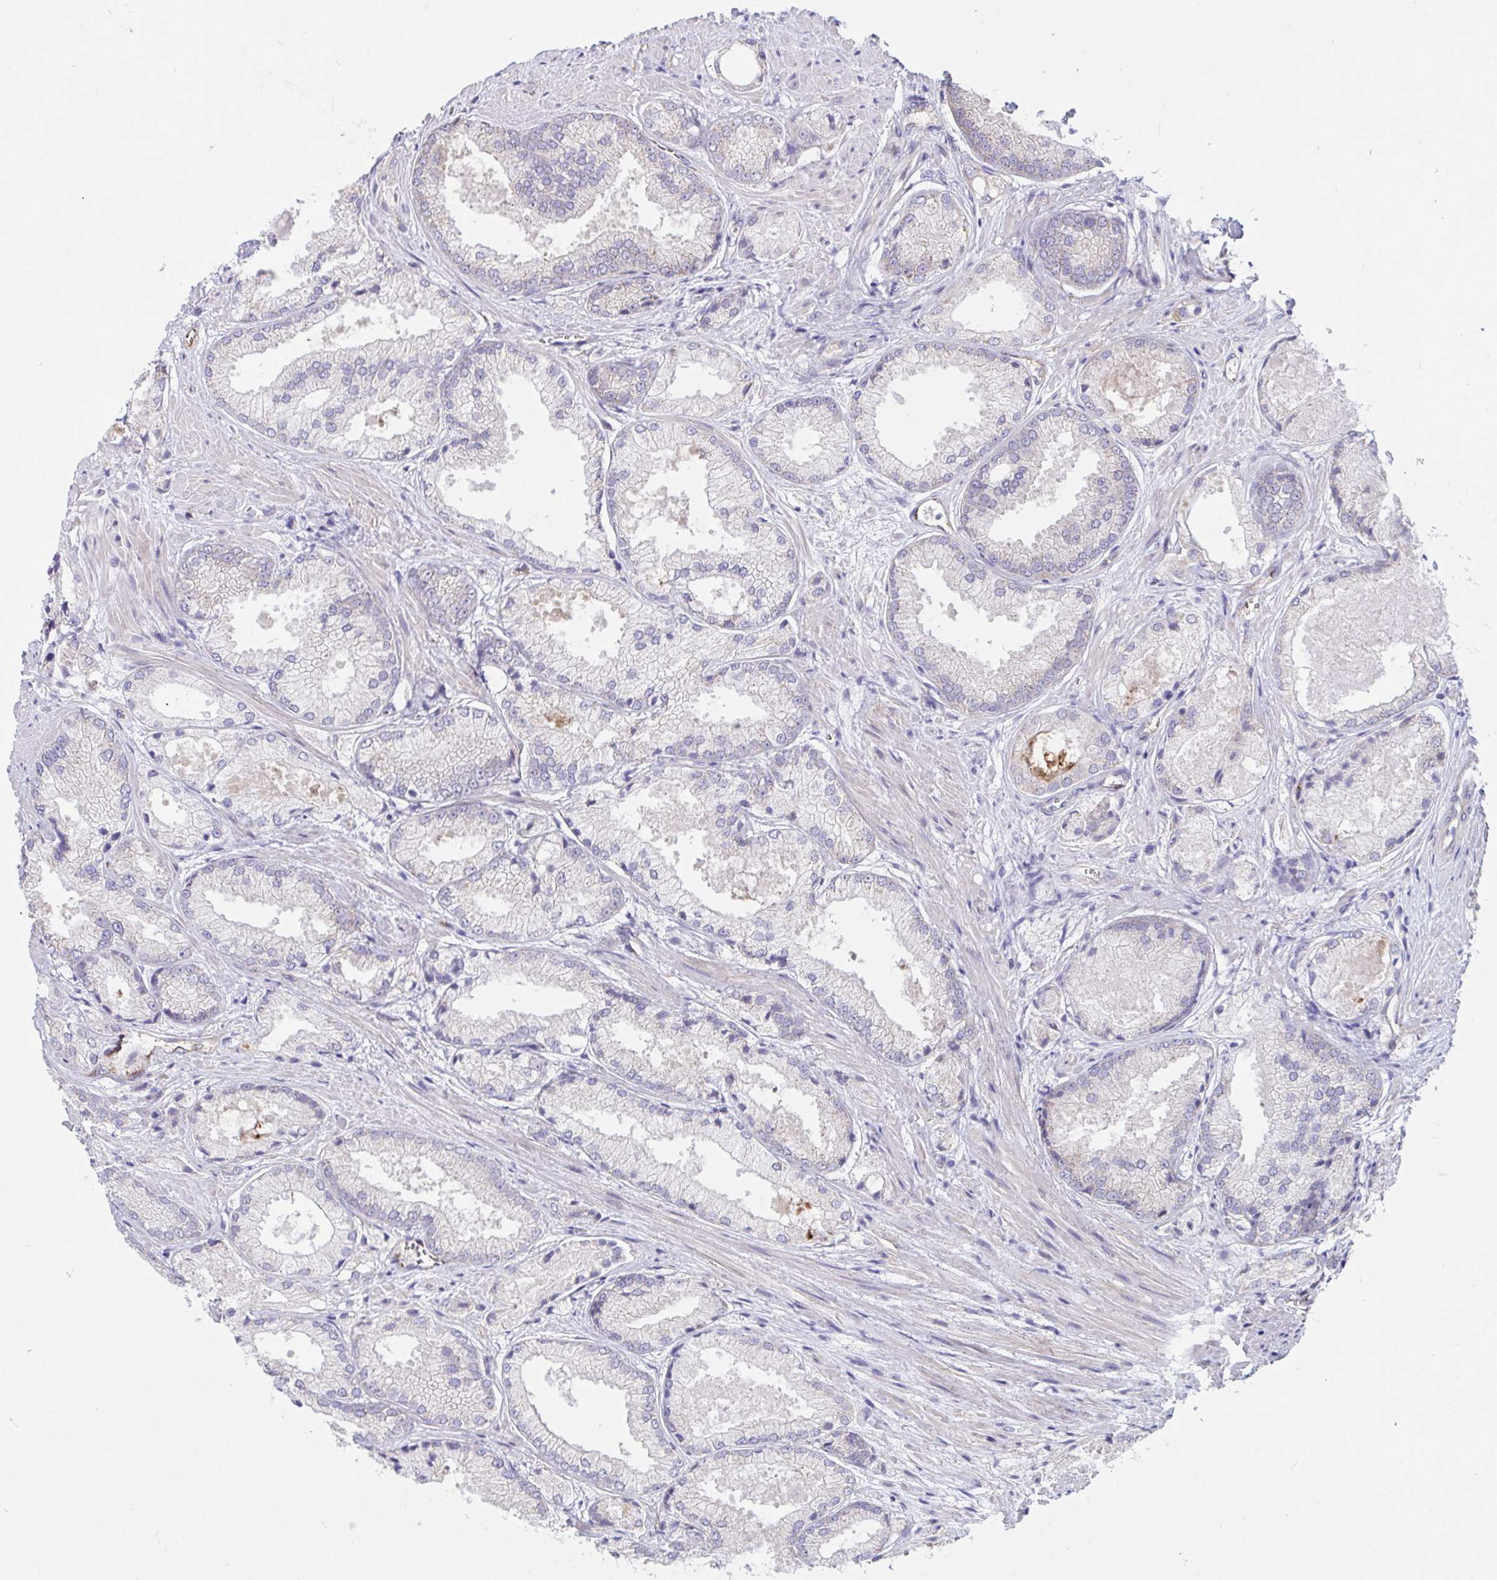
{"staining": {"intensity": "negative", "quantity": "none", "location": "none"}, "tissue": "prostate cancer", "cell_type": "Tumor cells", "image_type": "cancer", "snomed": [{"axis": "morphology", "description": "Adenocarcinoma, High grade"}, {"axis": "topography", "description": "Prostate"}], "caption": "This is a histopathology image of immunohistochemistry (IHC) staining of prostate cancer, which shows no positivity in tumor cells.", "gene": "IL37", "patient": {"sex": "male", "age": 68}}